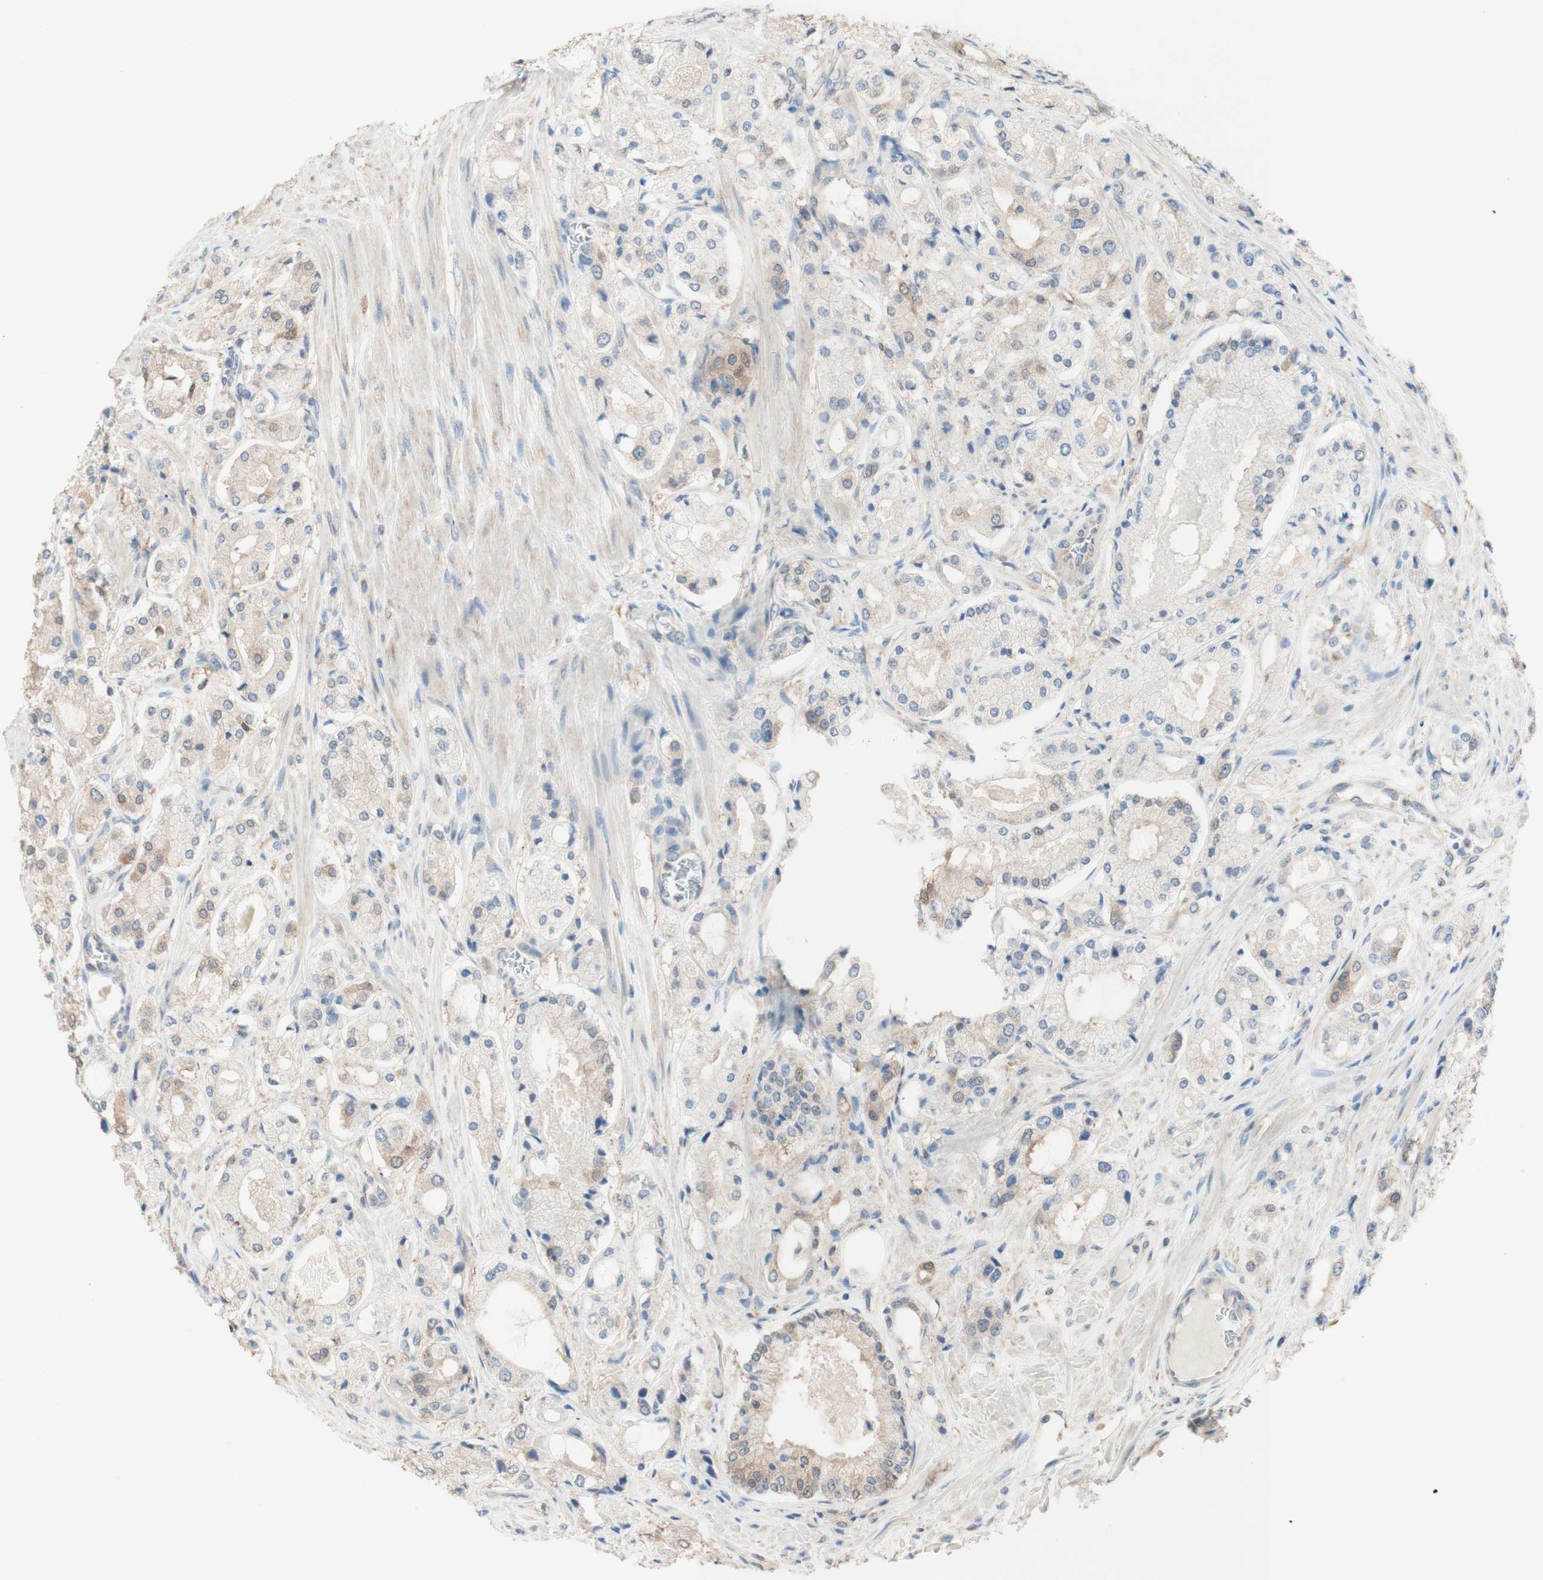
{"staining": {"intensity": "moderate", "quantity": ">75%", "location": "cytoplasmic/membranous"}, "tissue": "prostate cancer", "cell_type": "Tumor cells", "image_type": "cancer", "snomed": [{"axis": "morphology", "description": "Adenocarcinoma, High grade"}, {"axis": "topography", "description": "Prostate"}], "caption": "IHC histopathology image of human prostate high-grade adenocarcinoma stained for a protein (brown), which demonstrates medium levels of moderate cytoplasmic/membranous staining in about >75% of tumor cells.", "gene": "COMT", "patient": {"sex": "male", "age": 65}}